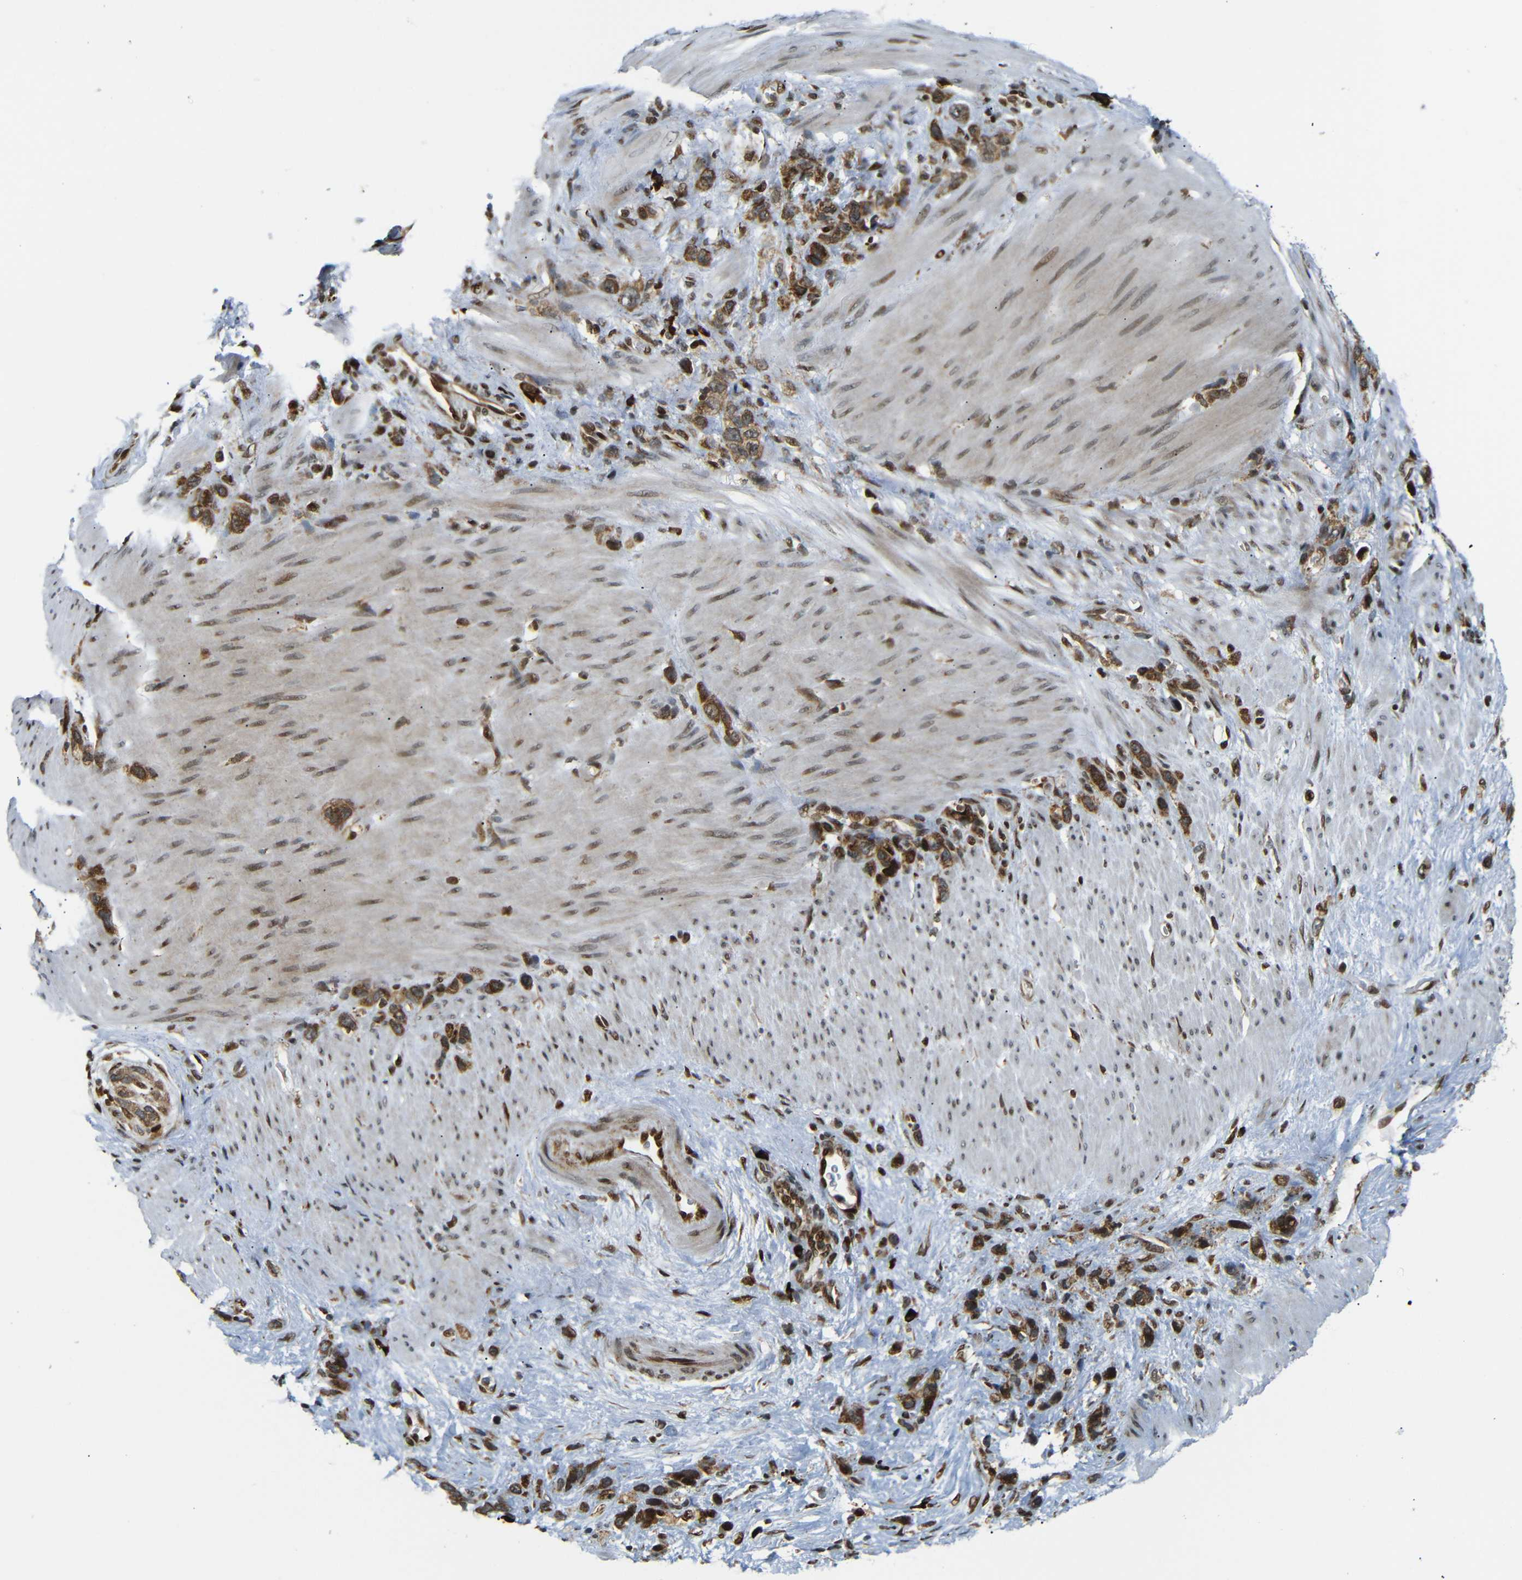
{"staining": {"intensity": "strong", "quantity": ">75%", "location": "cytoplasmic/membranous"}, "tissue": "stomach cancer", "cell_type": "Tumor cells", "image_type": "cancer", "snomed": [{"axis": "morphology", "description": "Adenocarcinoma, NOS"}, {"axis": "morphology", "description": "Adenocarcinoma, High grade"}, {"axis": "topography", "description": "Stomach, upper"}, {"axis": "topography", "description": "Stomach, lower"}], "caption": "Immunohistochemical staining of human stomach cancer reveals high levels of strong cytoplasmic/membranous expression in about >75% of tumor cells. (IHC, brightfield microscopy, high magnification).", "gene": "SPCS2", "patient": {"sex": "female", "age": 65}}